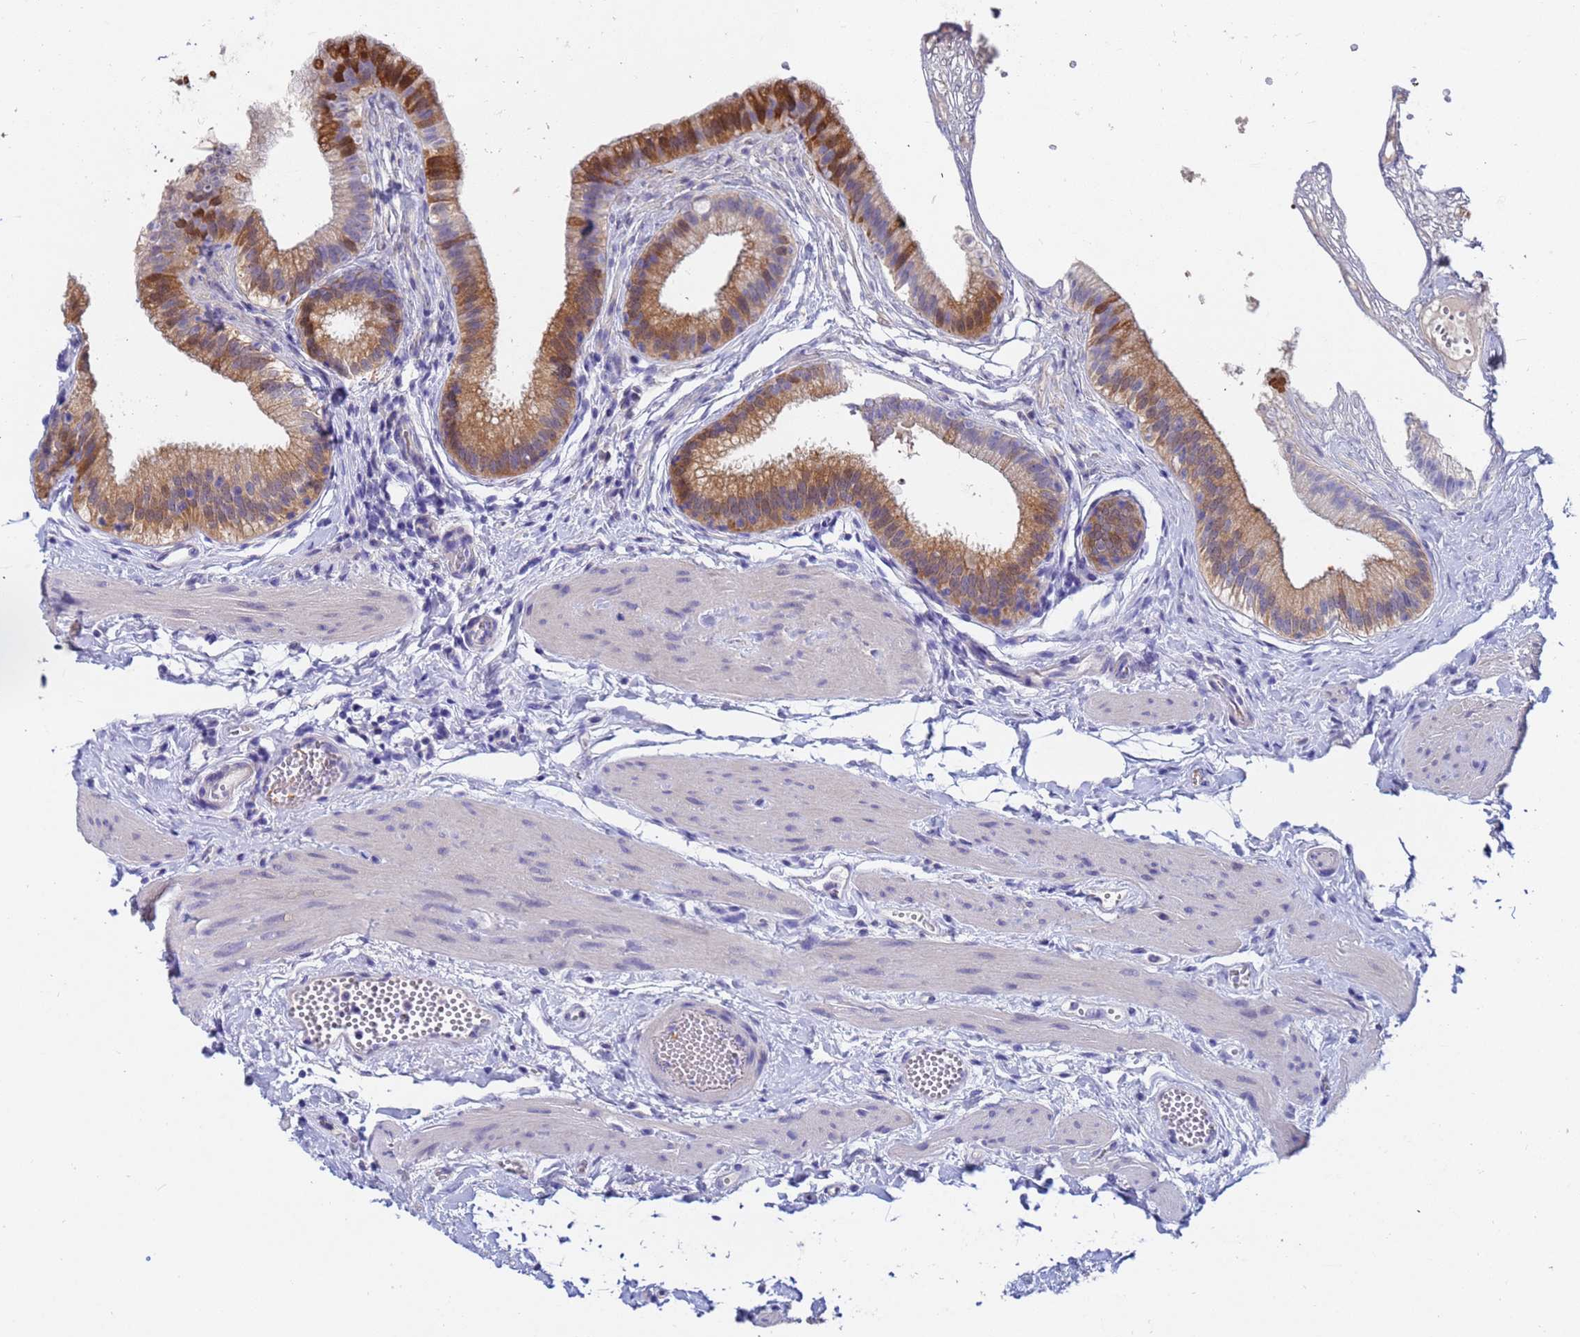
{"staining": {"intensity": "strong", "quantity": ">75%", "location": "cytoplasmic/membranous"}, "tissue": "gallbladder", "cell_type": "Glandular cells", "image_type": "normal", "snomed": [{"axis": "morphology", "description": "Normal tissue, NOS"}, {"axis": "topography", "description": "Gallbladder"}], "caption": "Immunohistochemistry (IHC) photomicrograph of normal gallbladder: human gallbladder stained using immunohistochemistry (IHC) demonstrates high levels of strong protein expression localized specifically in the cytoplasmic/membranous of glandular cells, appearing as a cytoplasmic/membranous brown color.", "gene": "TTLL11", "patient": {"sex": "female", "age": 54}}